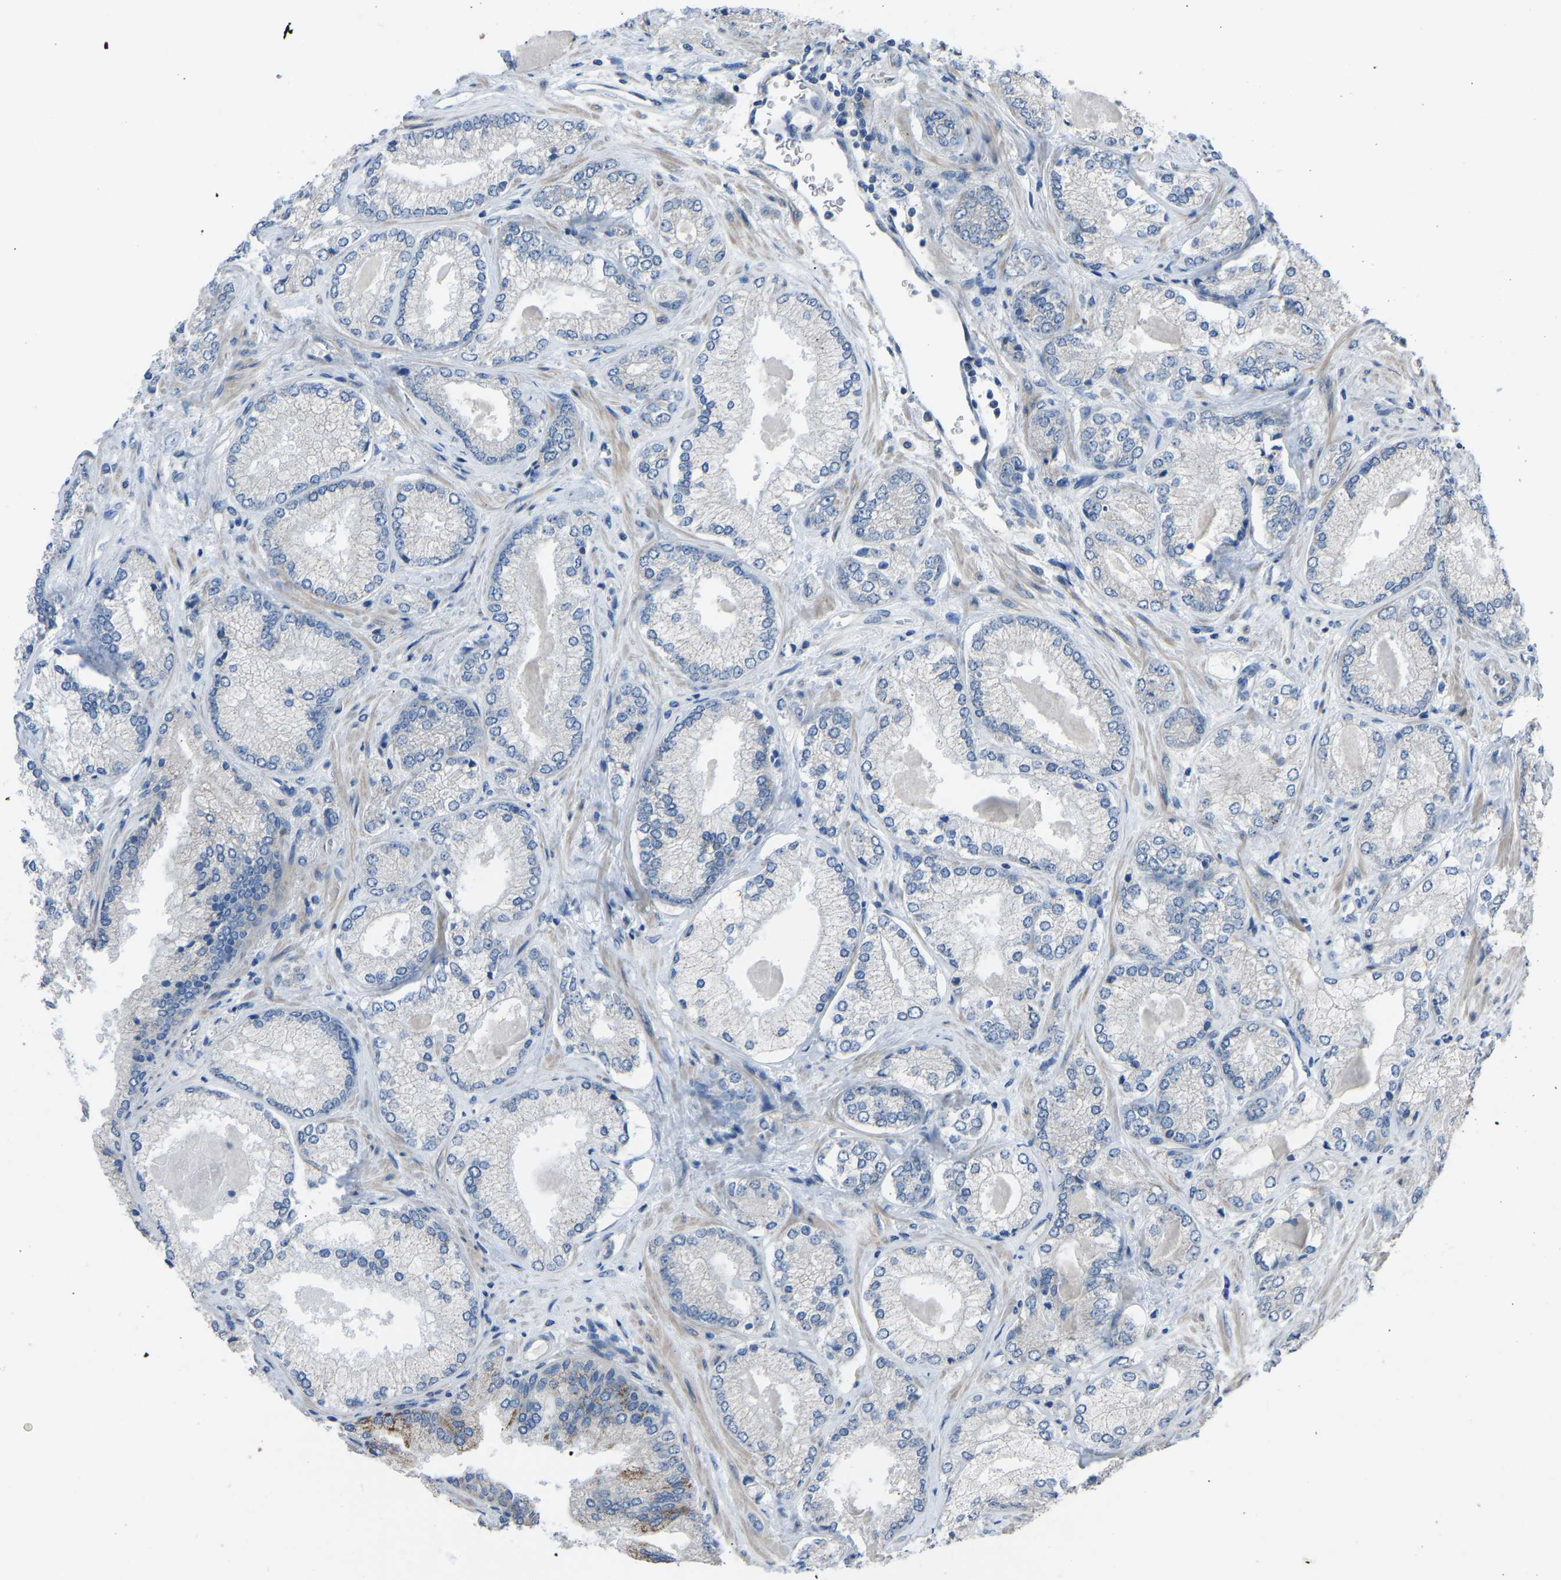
{"staining": {"intensity": "negative", "quantity": "none", "location": "none"}, "tissue": "prostate cancer", "cell_type": "Tumor cells", "image_type": "cancer", "snomed": [{"axis": "morphology", "description": "Adenocarcinoma, Low grade"}, {"axis": "topography", "description": "Prostate"}], "caption": "Human prostate adenocarcinoma (low-grade) stained for a protein using IHC shows no staining in tumor cells.", "gene": "CDK2AP1", "patient": {"sex": "male", "age": 65}}